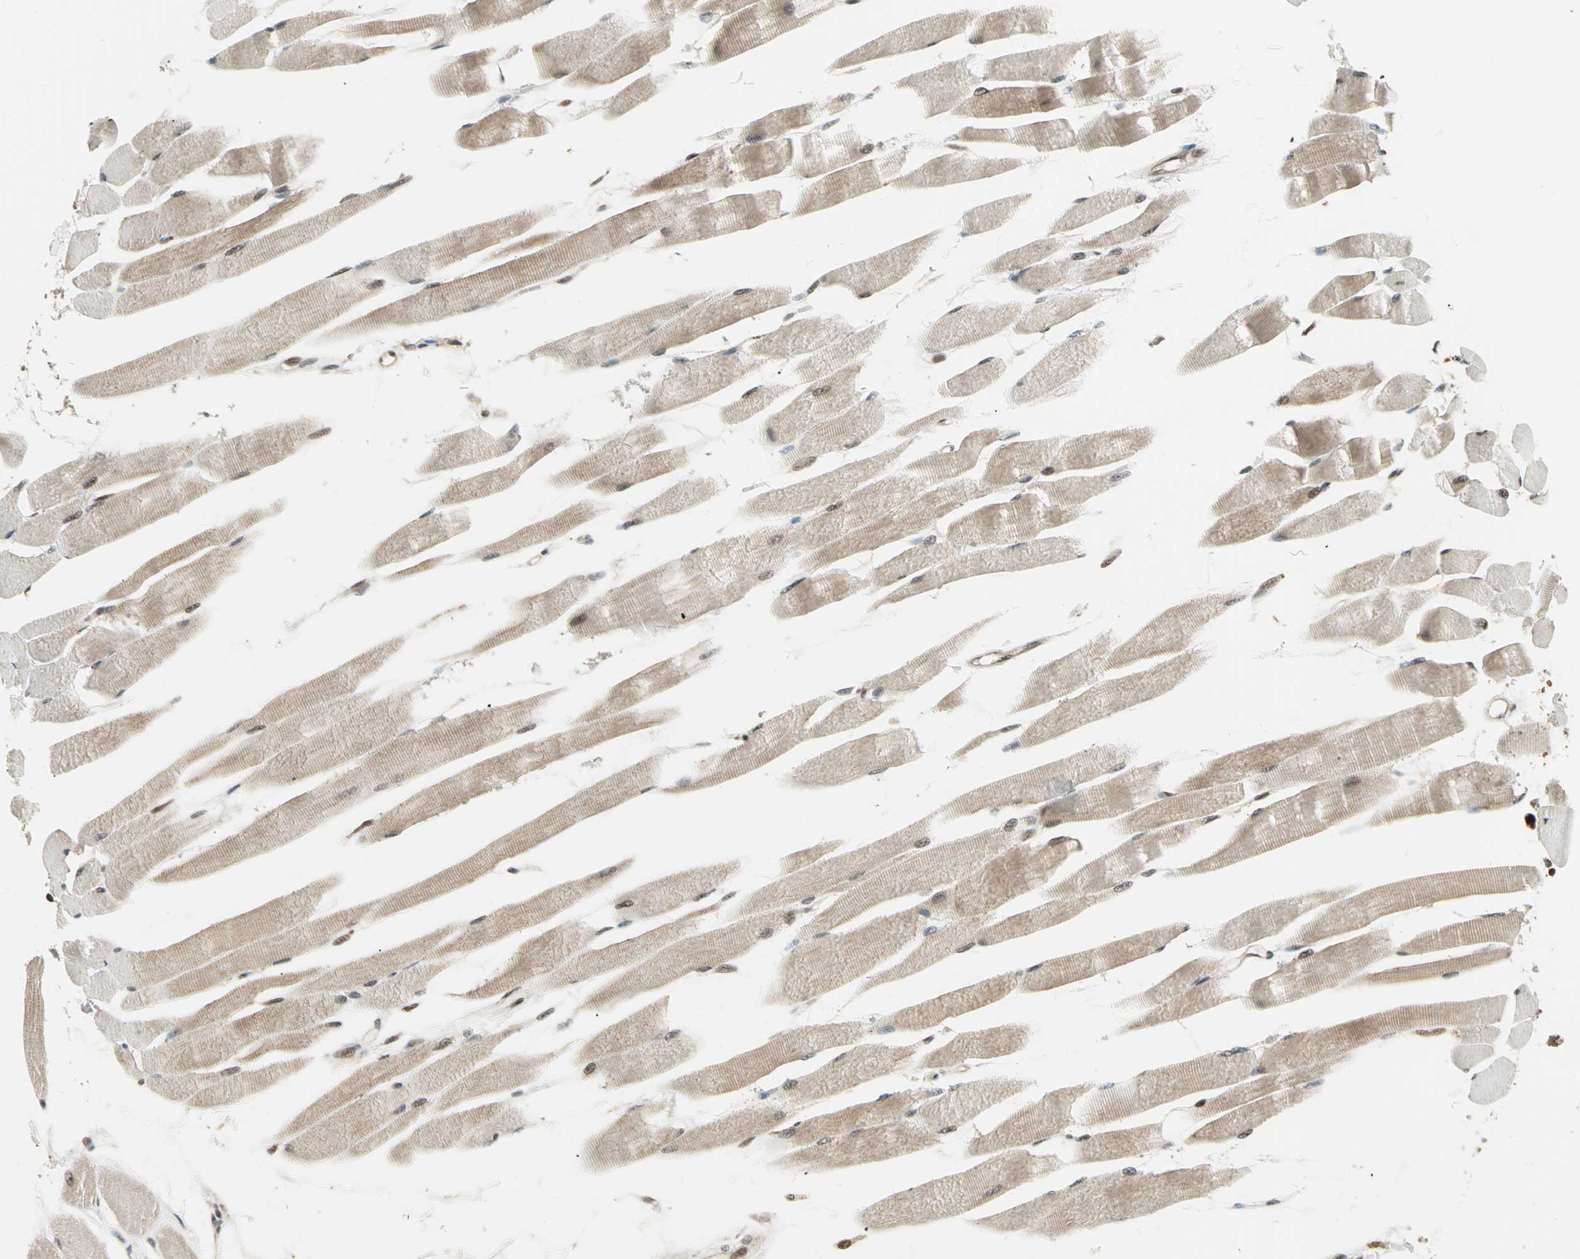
{"staining": {"intensity": "moderate", "quantity": ">75%", "location": "cytoplasmic/membranous,nuclear"}, "tissue": "skeletal muscle", "cell_type": "Myocytes", "image_type": "normal", "snomed": [{"axis": "morphology", "description": "Normal tissue, NOS"}, {"axis": "topography", "description": "Skeletal muscle"}, {"axis": "topography", "description": "Peripheral nerve tissue"}], "caption": "Human skeletal muscle stained with a brown dye exhibits moderate cytoplasmic/membranous,nuclear positive staining in about >75% of myocytes.", "gene": "ZNF44", "patient": {"sex": "female", "age": 84}}